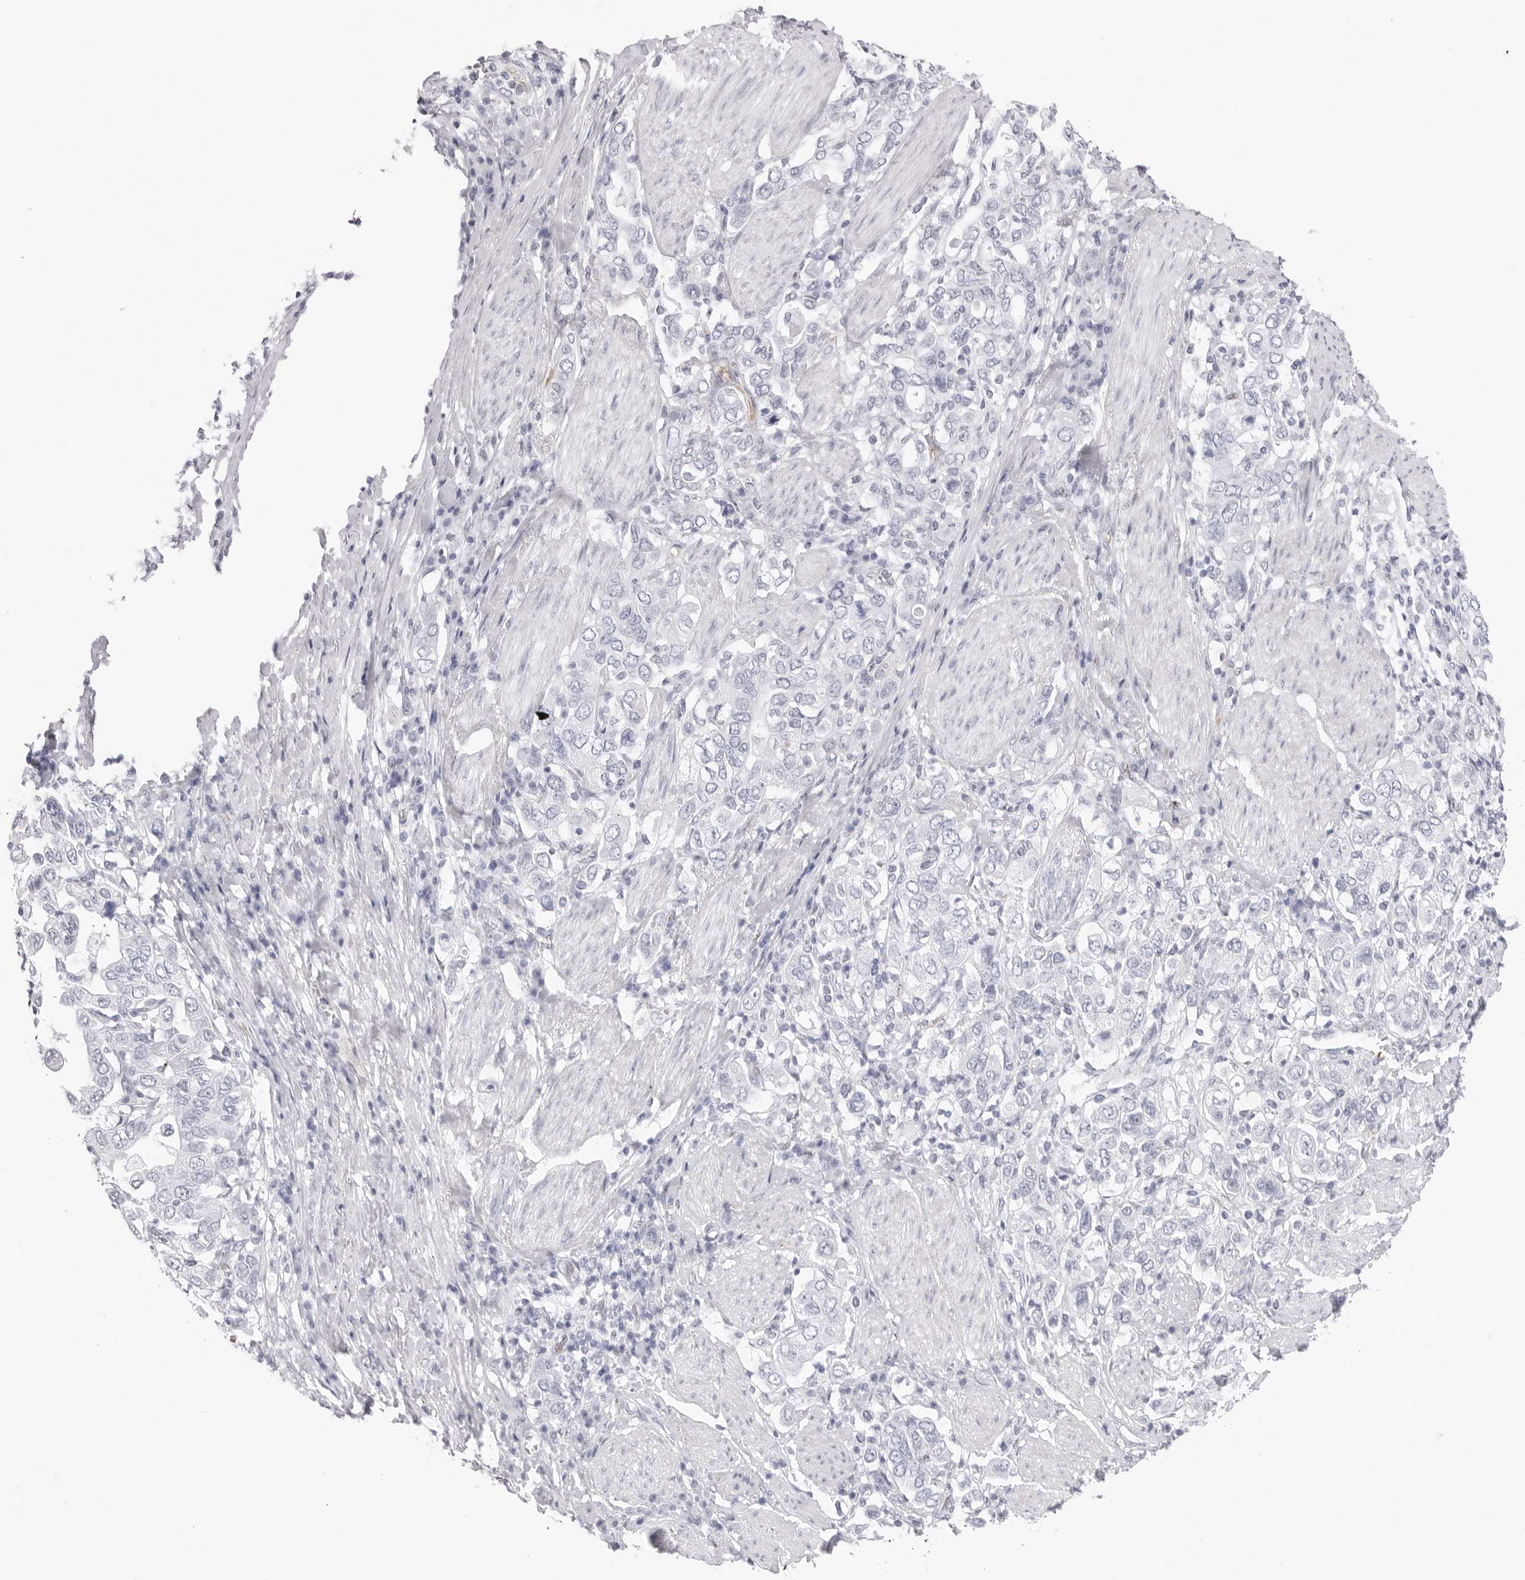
{"staining": {"intensity": "negative", "quantity": "none", "location": "none"}, "tissue": "stomach cancer", "cell_type": "Tumor cells", "image_type": "cancer", "snomed": [{"axis": "morphology", "description": "Adenocarcinoma, NOS"}, {"axis": "topography", "description": "Stomach, upper"}], "caption": "Immunohistochemical staining of stomach cancer displays no significant positivity in tumor cells.", "gene": "TSSK1B", "patient": {"sex": "male", "age": 62}}